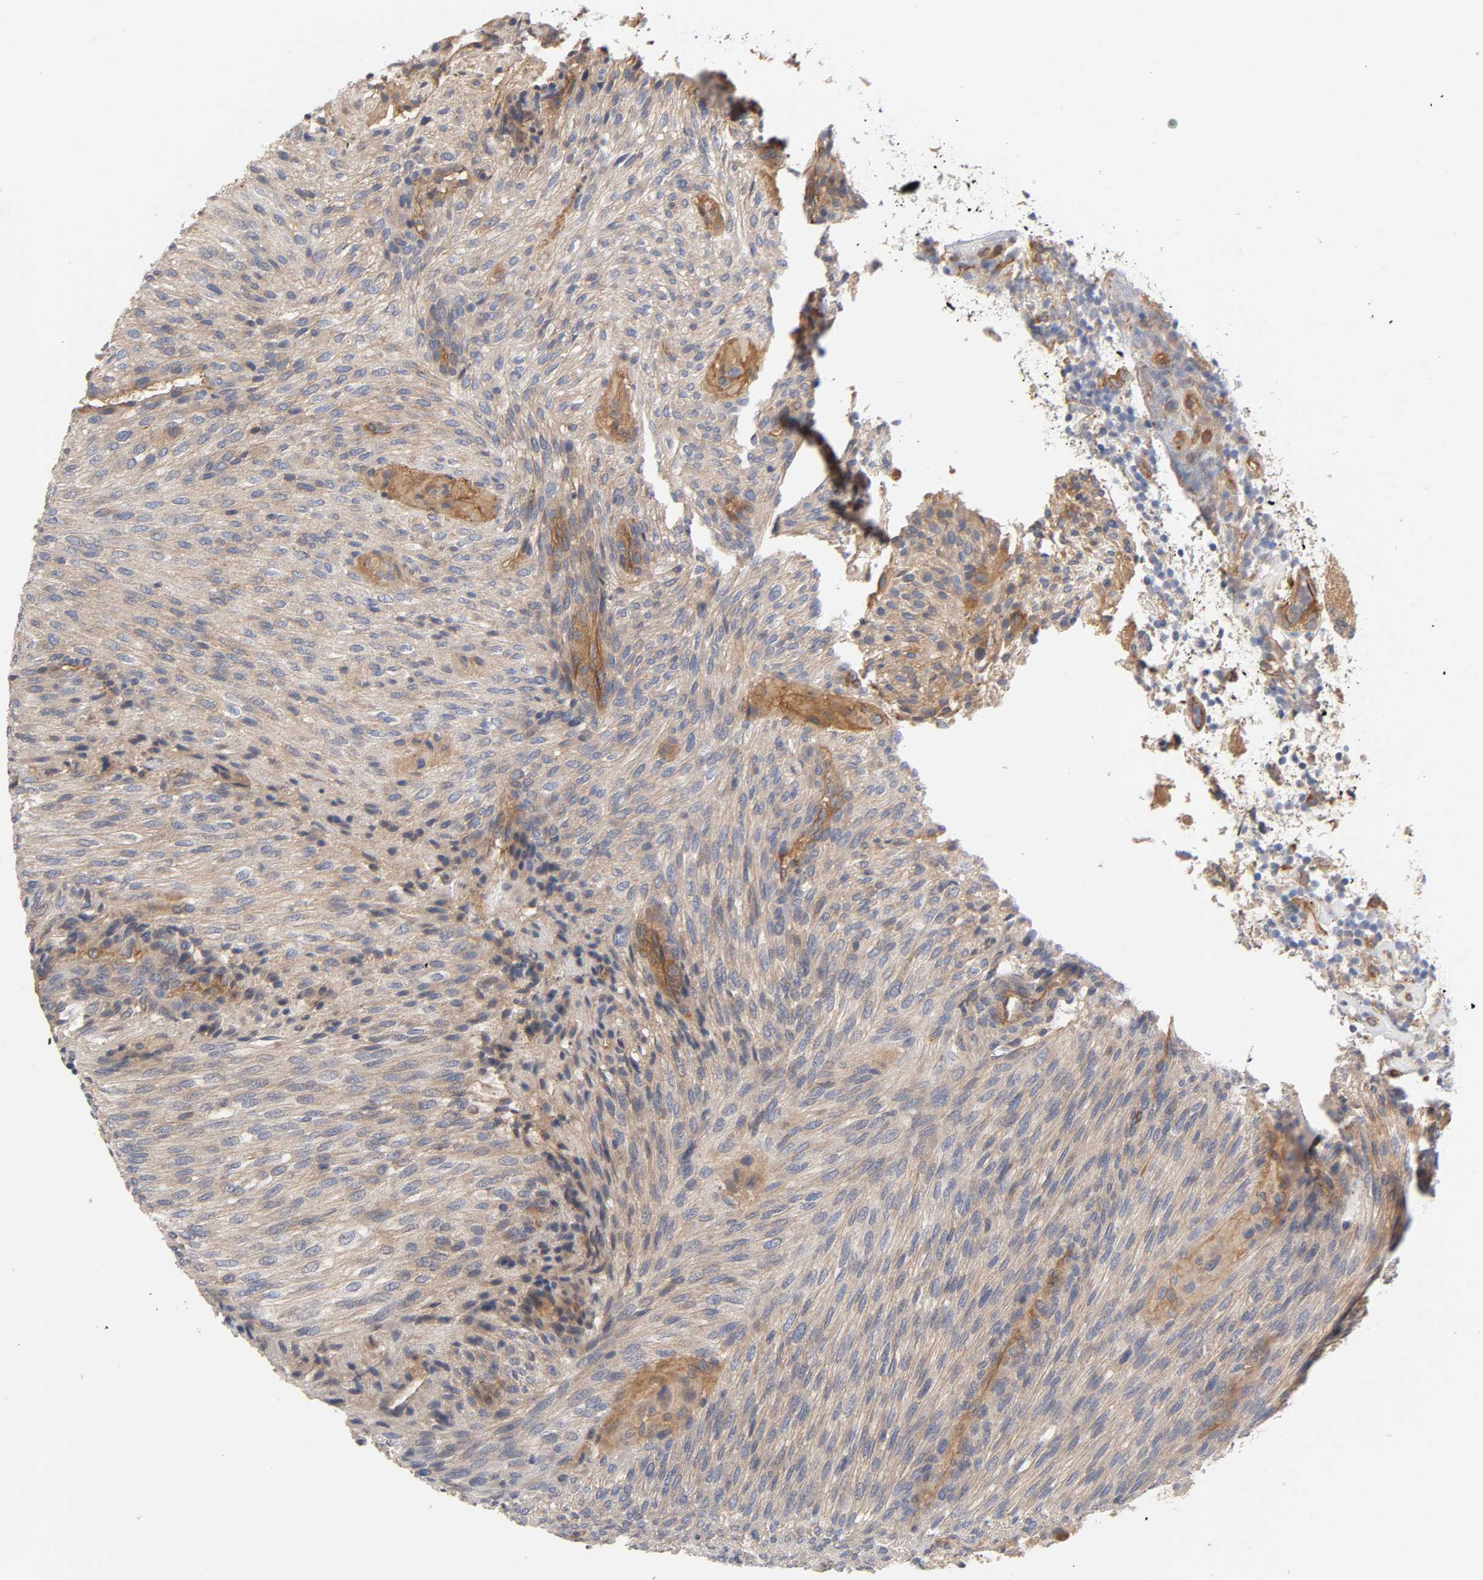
{"staining": {"intensity": "negative", "quantity": "none", "location": "none"}, "tissue": "glioma", "cell_type": "Tumor cells", "image_type": "cancer", "snomed": [{"axis": "morphology", "description": "Glioma, malignant, High grade"}, {"axis": "topography", "description": "Cerebral cortex"}], "caption": "Histopathology image shows no significant protein positivity in tumor cells of malignant glioma (high-grade). The staining is performed using DAB (3,3'-diaminobenzidine) brown chromogen with nuclei counter-stained in using hematoxylin.", "gene": "RAB13", "patient": {"sex": "female", "age": 55}}